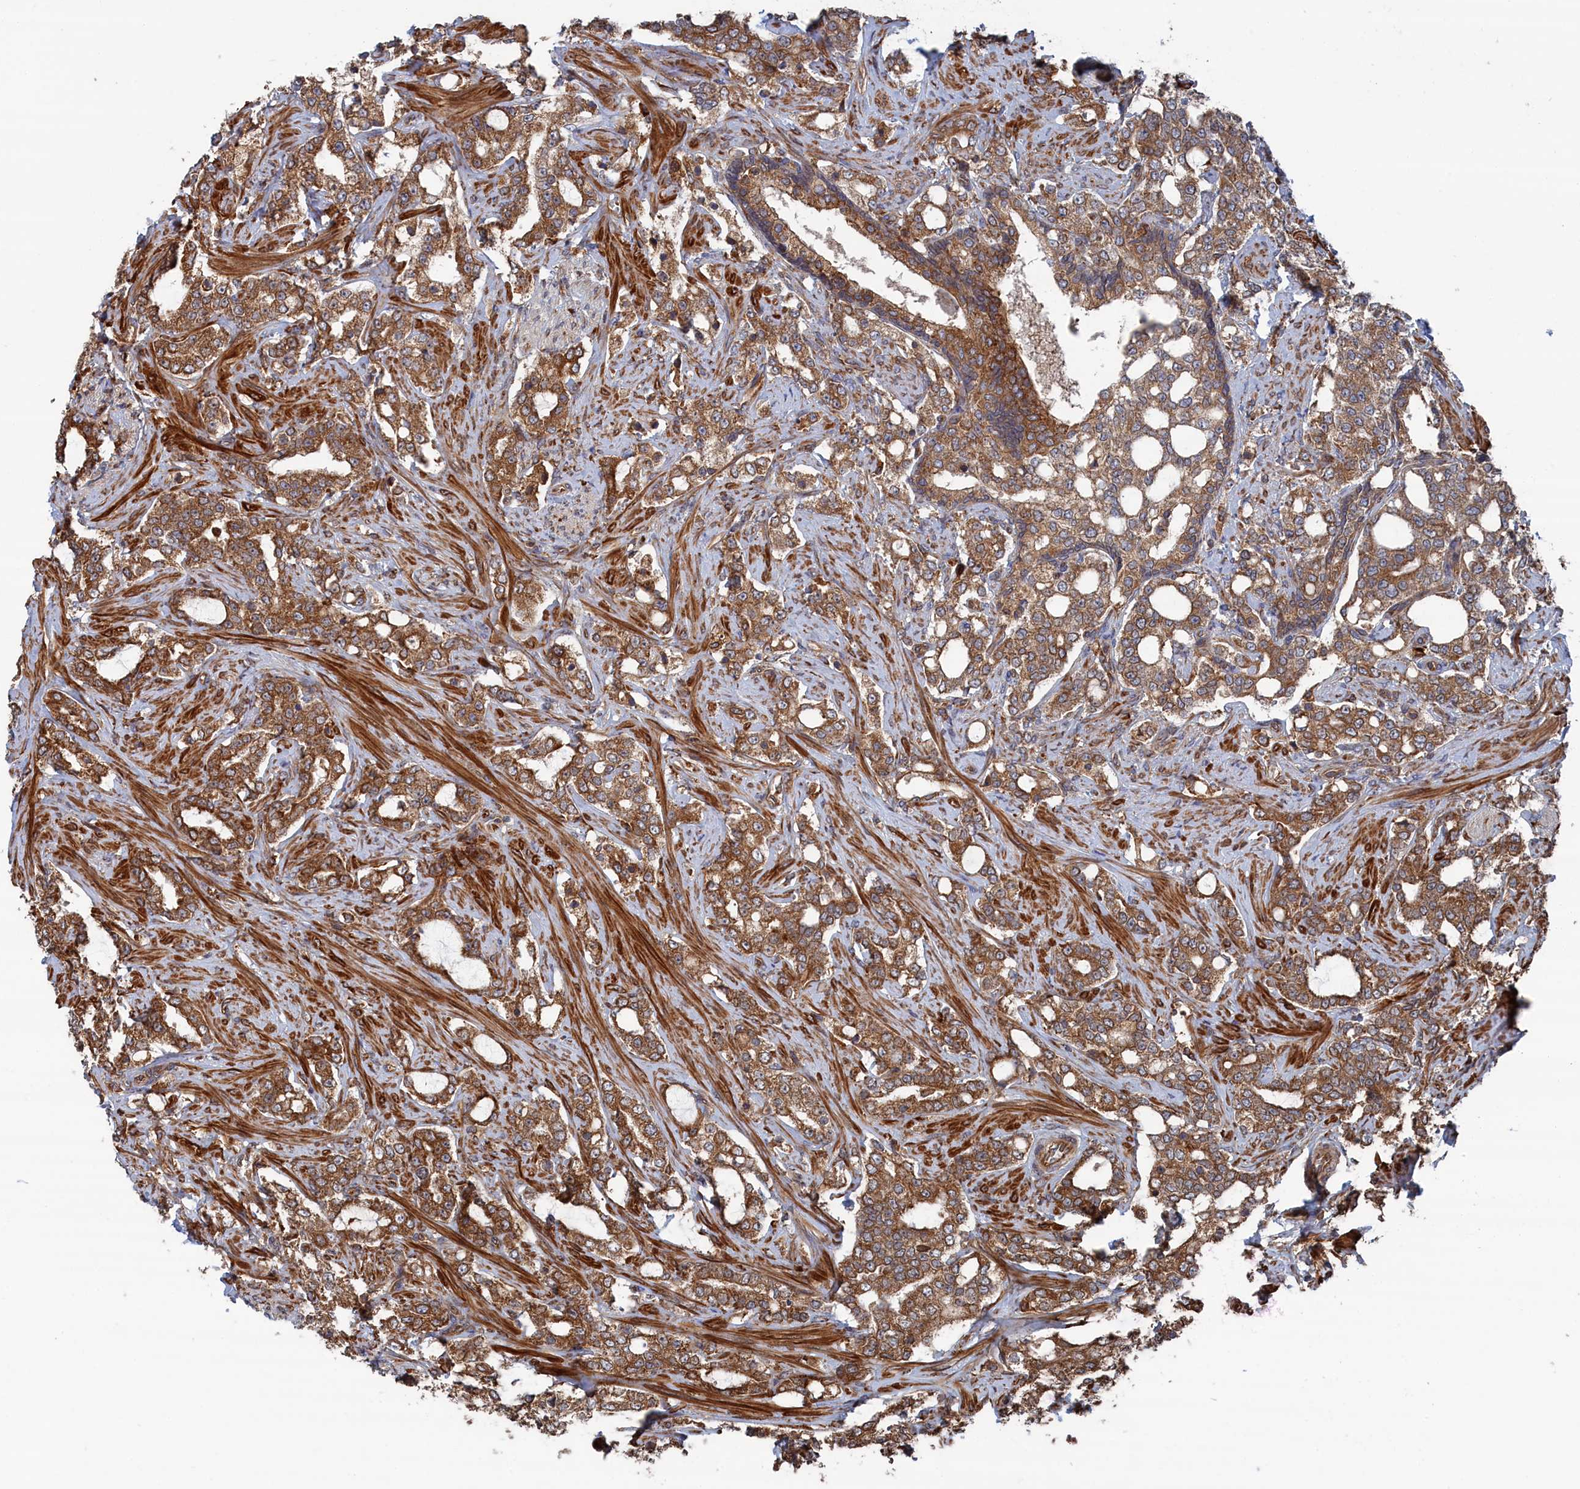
{"staining": {"intensity": "moderate", "quantity": ">75%", "location": "cytoplasmic/membranous"}, "tissue": "prostate cancer", "cell_type": "Tumor cells", "image_type": "cancer", "snomed": [{"axis": "morphology", "description": "Adenocarcinoma, High grade"}, {"axis": "topography", "description": "Prostate"}], "caption": "IHC (DAB) staining of human prostate cancer displays moderate cytoplasmic/membranous protein expression in approximately >75% of tumor cells.", "gene": "BPIFB6", "patient": {"sex": "male", "age": 64}}